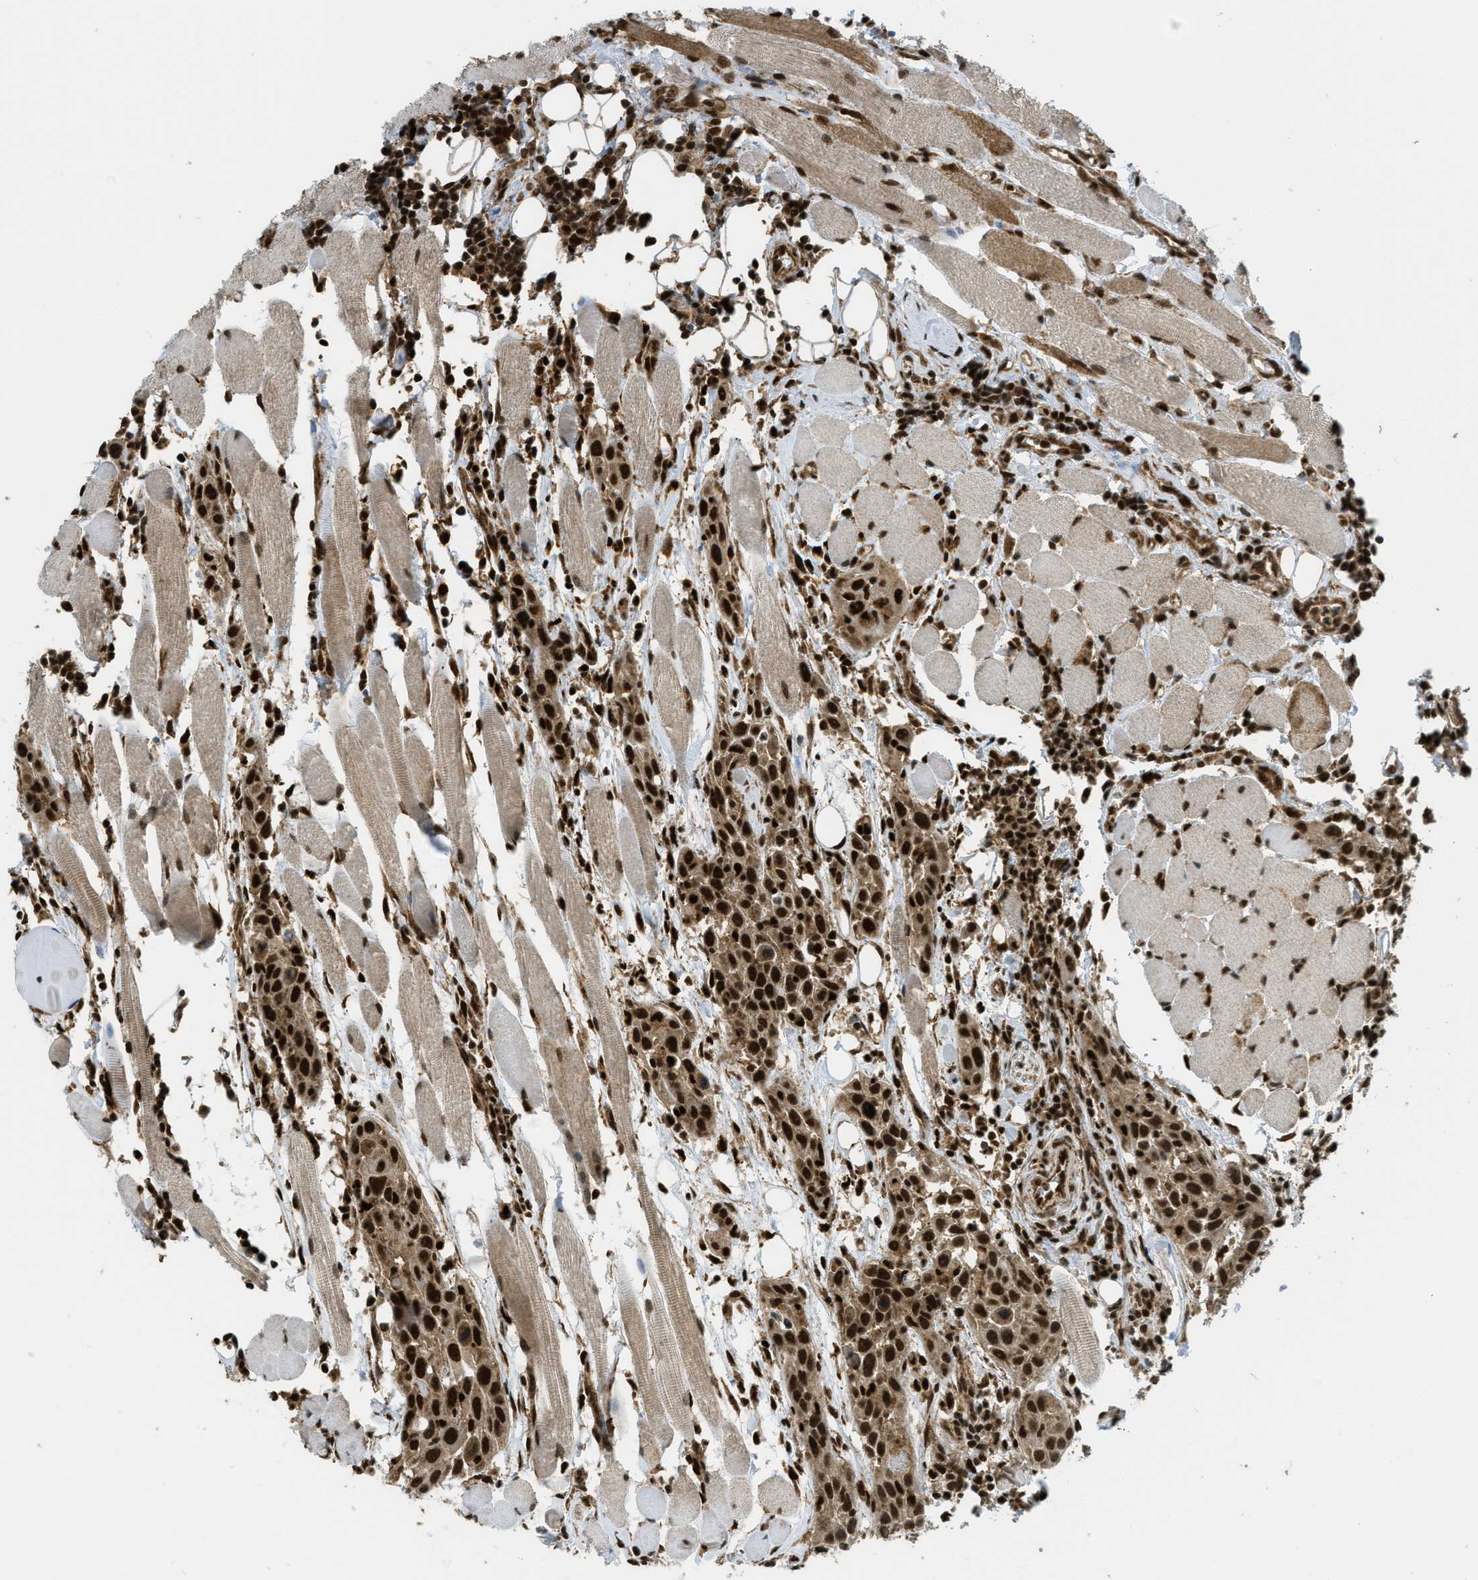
{"staining": {"intensity": "strong", "quantity": ">75%", "location": "cytoplasmic/membranous,nuclear"}, "tissue": "head and neck cancer", "cell_type": "Tumor cells", "image_type": "cancer", "snomed": [{"axis": "morphology", "description": "Squamous cell carcinoma, NOS"}, {"axis": "topography", "description": "Oral tissue"}, {"axis": "topography", "description": "Head-Neck"}], "caption": "Brown immunohistochemical staining in human head and neck cancer demonstrates strong cytoplasmic/membranous and nuclear staining in about >75% of tumor cells.", "gene": "TNPO1", "patient": {"sex": "female", "age": 50}}